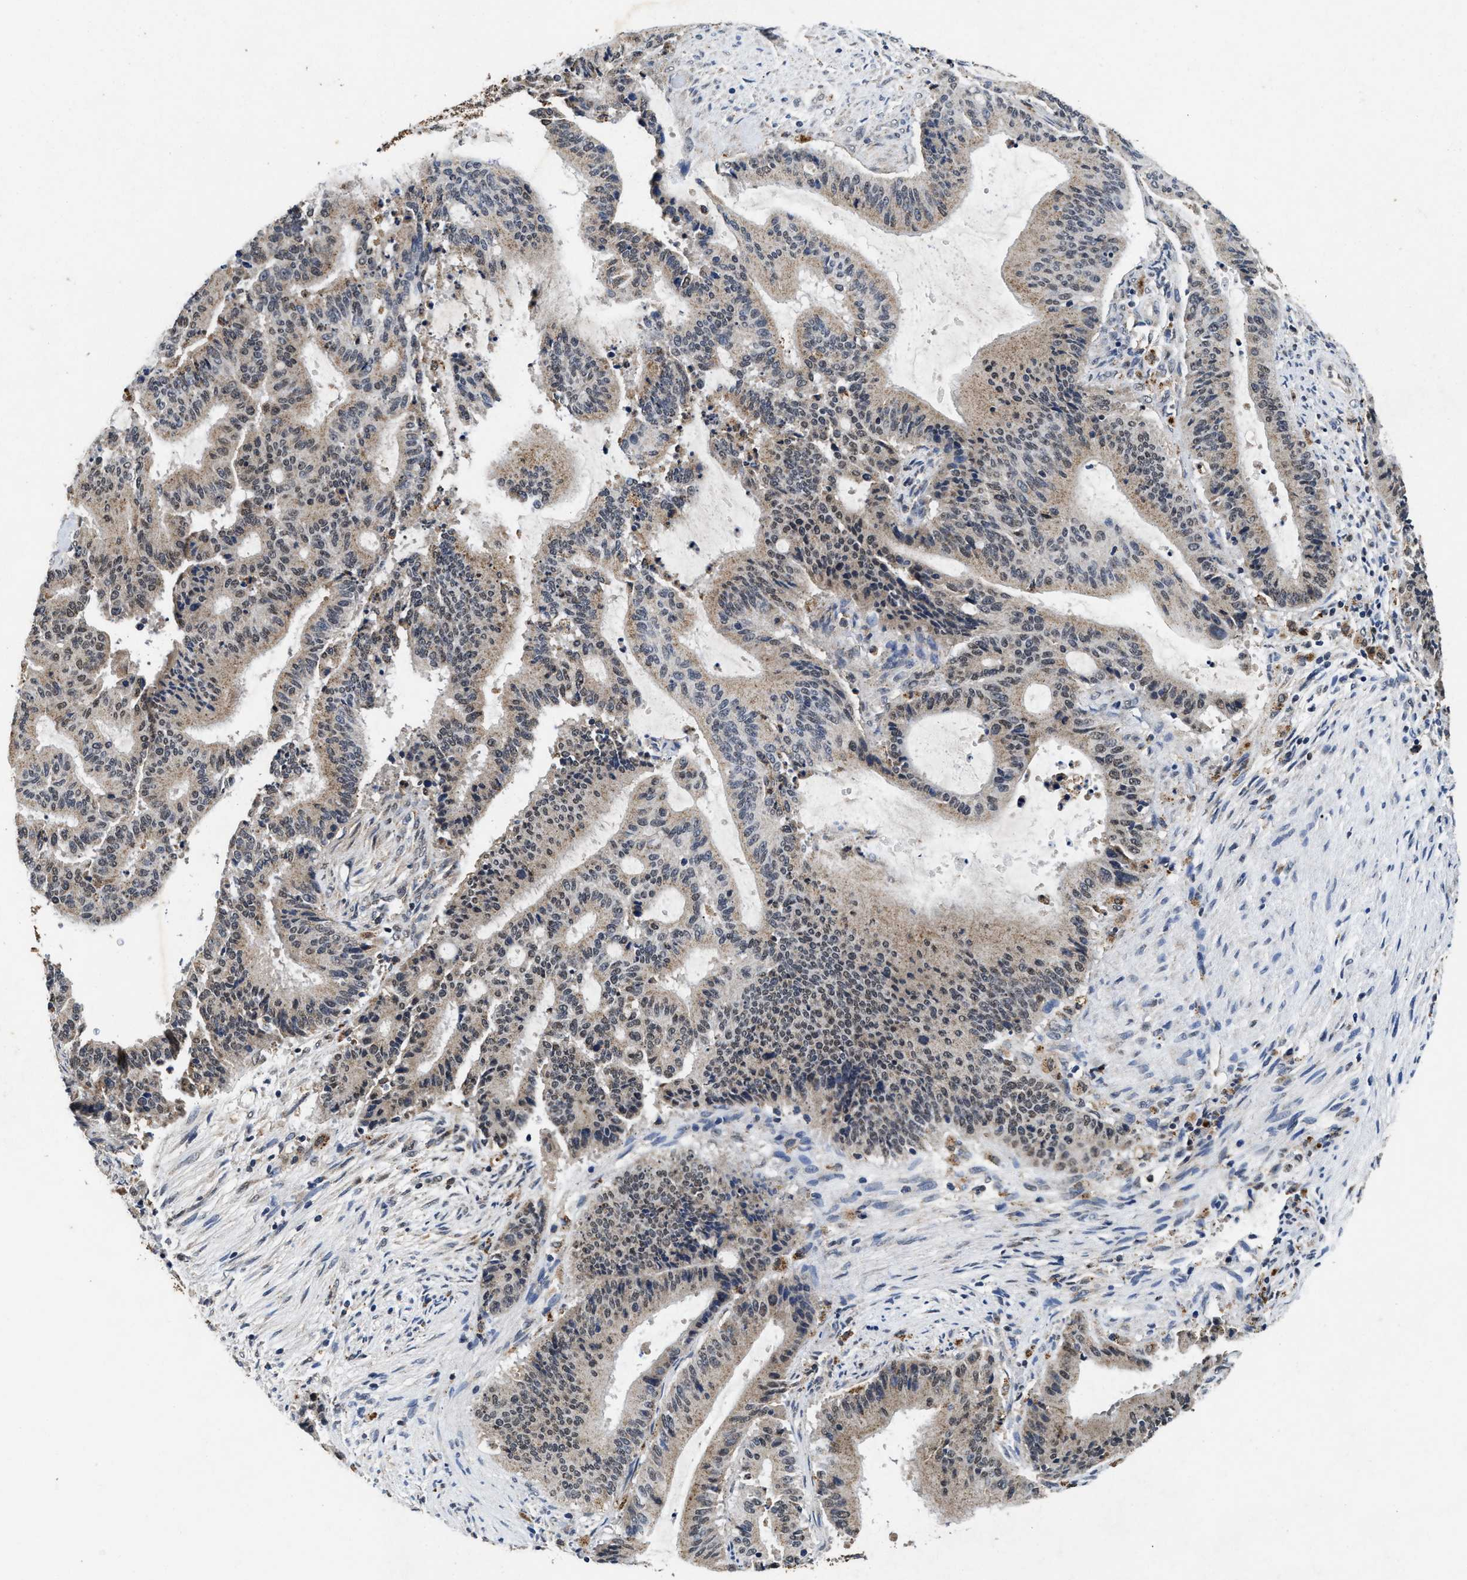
{"staining": {"intensity": "weak", "quantity": ">75%", "location": "cytoplasmic/membranous,nuclear"}, "tissue": "liver cancer", "cell_type": "Tumor cells", "image_type": "cancer", "snomed": [{"axis": "morphology", "description": "Cholangiocarcinoma"}, {"axis": "topography", "description": "Liver"}], "caption": "A low amount of weak cytoplasmic/membranous and nuclear positivity is seen in about >75% of tumor cells in liver cholangiocarcinoma tissue.", "gene": "ACOX1", "patient": {"sex": "female", "age": 73}}